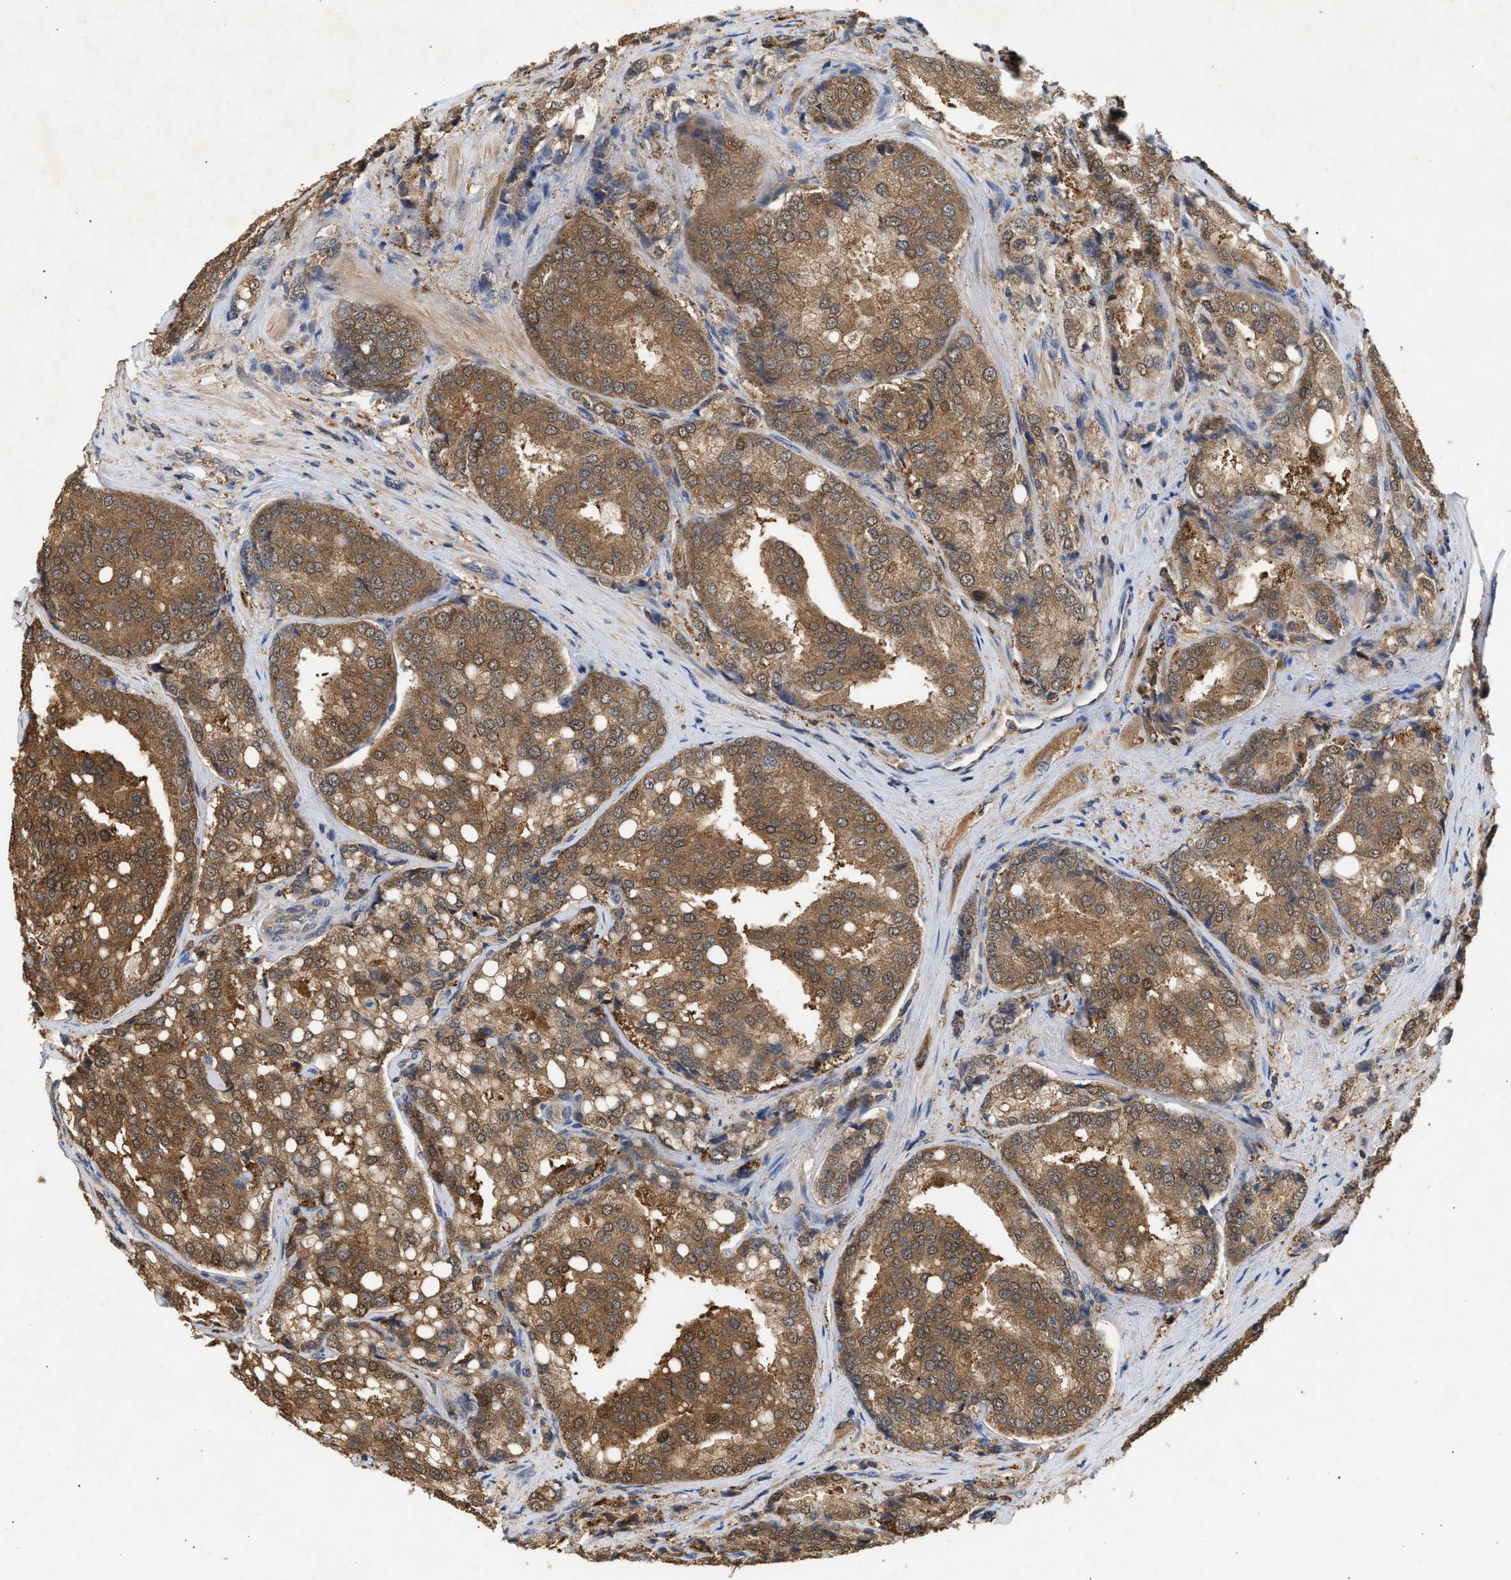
{"staining": {"intensity": "moderate", "quantity": ">75%", "location": "cytoplasmic/membranous,nuclear"}, "tissue": "prostate cancer", "cell_type": "Tumor cells", "image_type": "cancer", "snomed": [{"axis": "morphology", "description": "Adenocarcinoma, High grade"}, {"axis": "topography", "description": "Prostate"}], "caption": "Protein staining of adenocarcinoma (high-grade) (prostate) tissue demonstrates moderate cytoplasmic/membranous and nuclear positivity in about >75% of tumor cells. Ihc stains the protein in brown and the nuclei are stained blue.", "gene": "FITM1", "patient": {"sex": "male", "age": 50}}